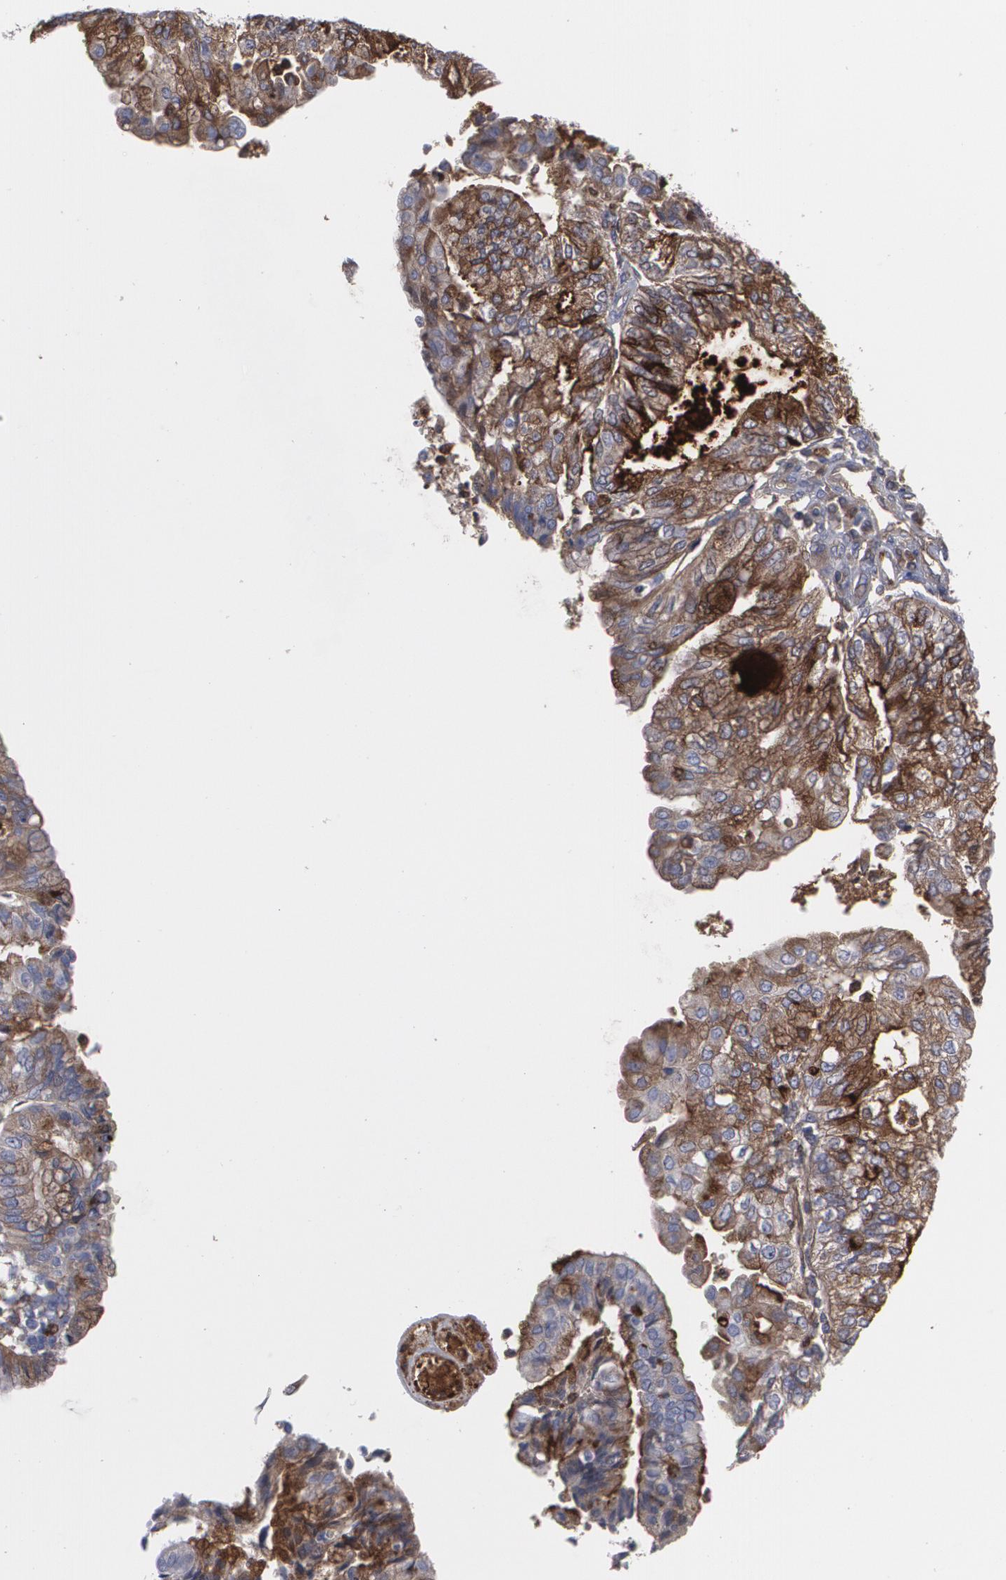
{"staining": {"intensity": "moderate", "quantity": "25%-75%", "location": "cytoplasmic/membranous"}, "tissue": "endometrial cancer", "cell_type": "Tumor cells", "image_type": "cancer", "snomed": [{"axis": "morphology", "description": "Adenocarcinoma, NOS"}, {"axis": "topography", "description": "Endometrium"}], "caption": "Tumor cells exhibit moderate cytoplasmic/membranous staining in about 25%-75% of cells in endometrial adenocarcinoma.", "gene": "LRG1", "patient": {"sex": "female", "age": 76}}